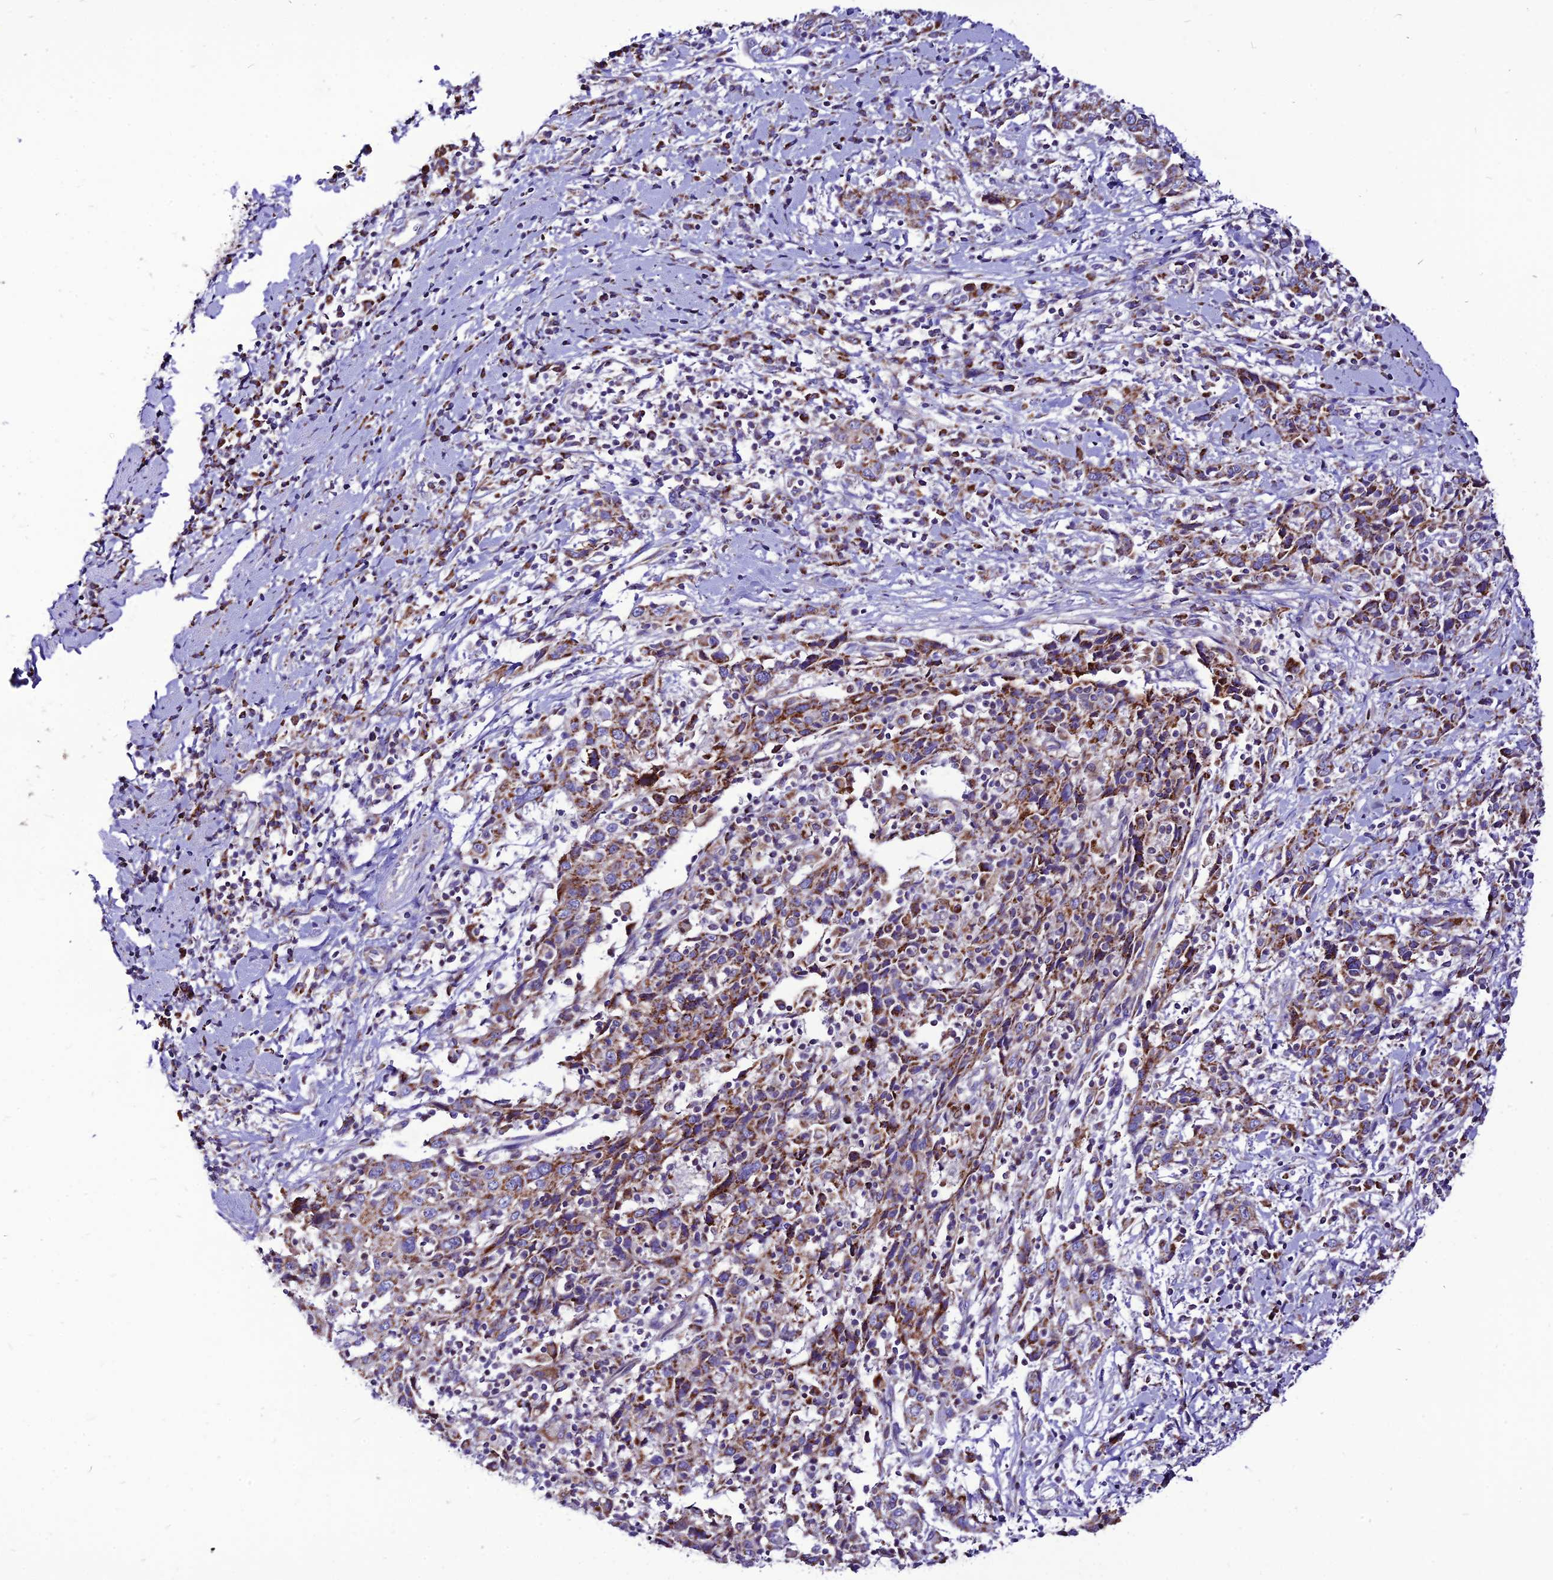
{"staining": {"intensity": "moderate", "quantity": ">75%", "location": "cytoplasmic/membranous"}, "tissue": "cervical cancer", "cell_type": "Tumor cells", "image_type": "cancer", "snomed": [{"axis": "morphology", "description": "Squamous cell carcinoma, NOS"}, {"axis": "topography", "description": "Cervix"}], "caption": "Immunohistochemical staining of human squamous cell carcinoma (cervical) reveals moderate cytoplasmic/membranous protein expression in approximately >75% of tumor cells. Immunohistochemistry (ihc) stains the protein in brown and the nuclei are stained blue.", "gene": "ECI1", "patient": {"sex": "female", "age": 46}}